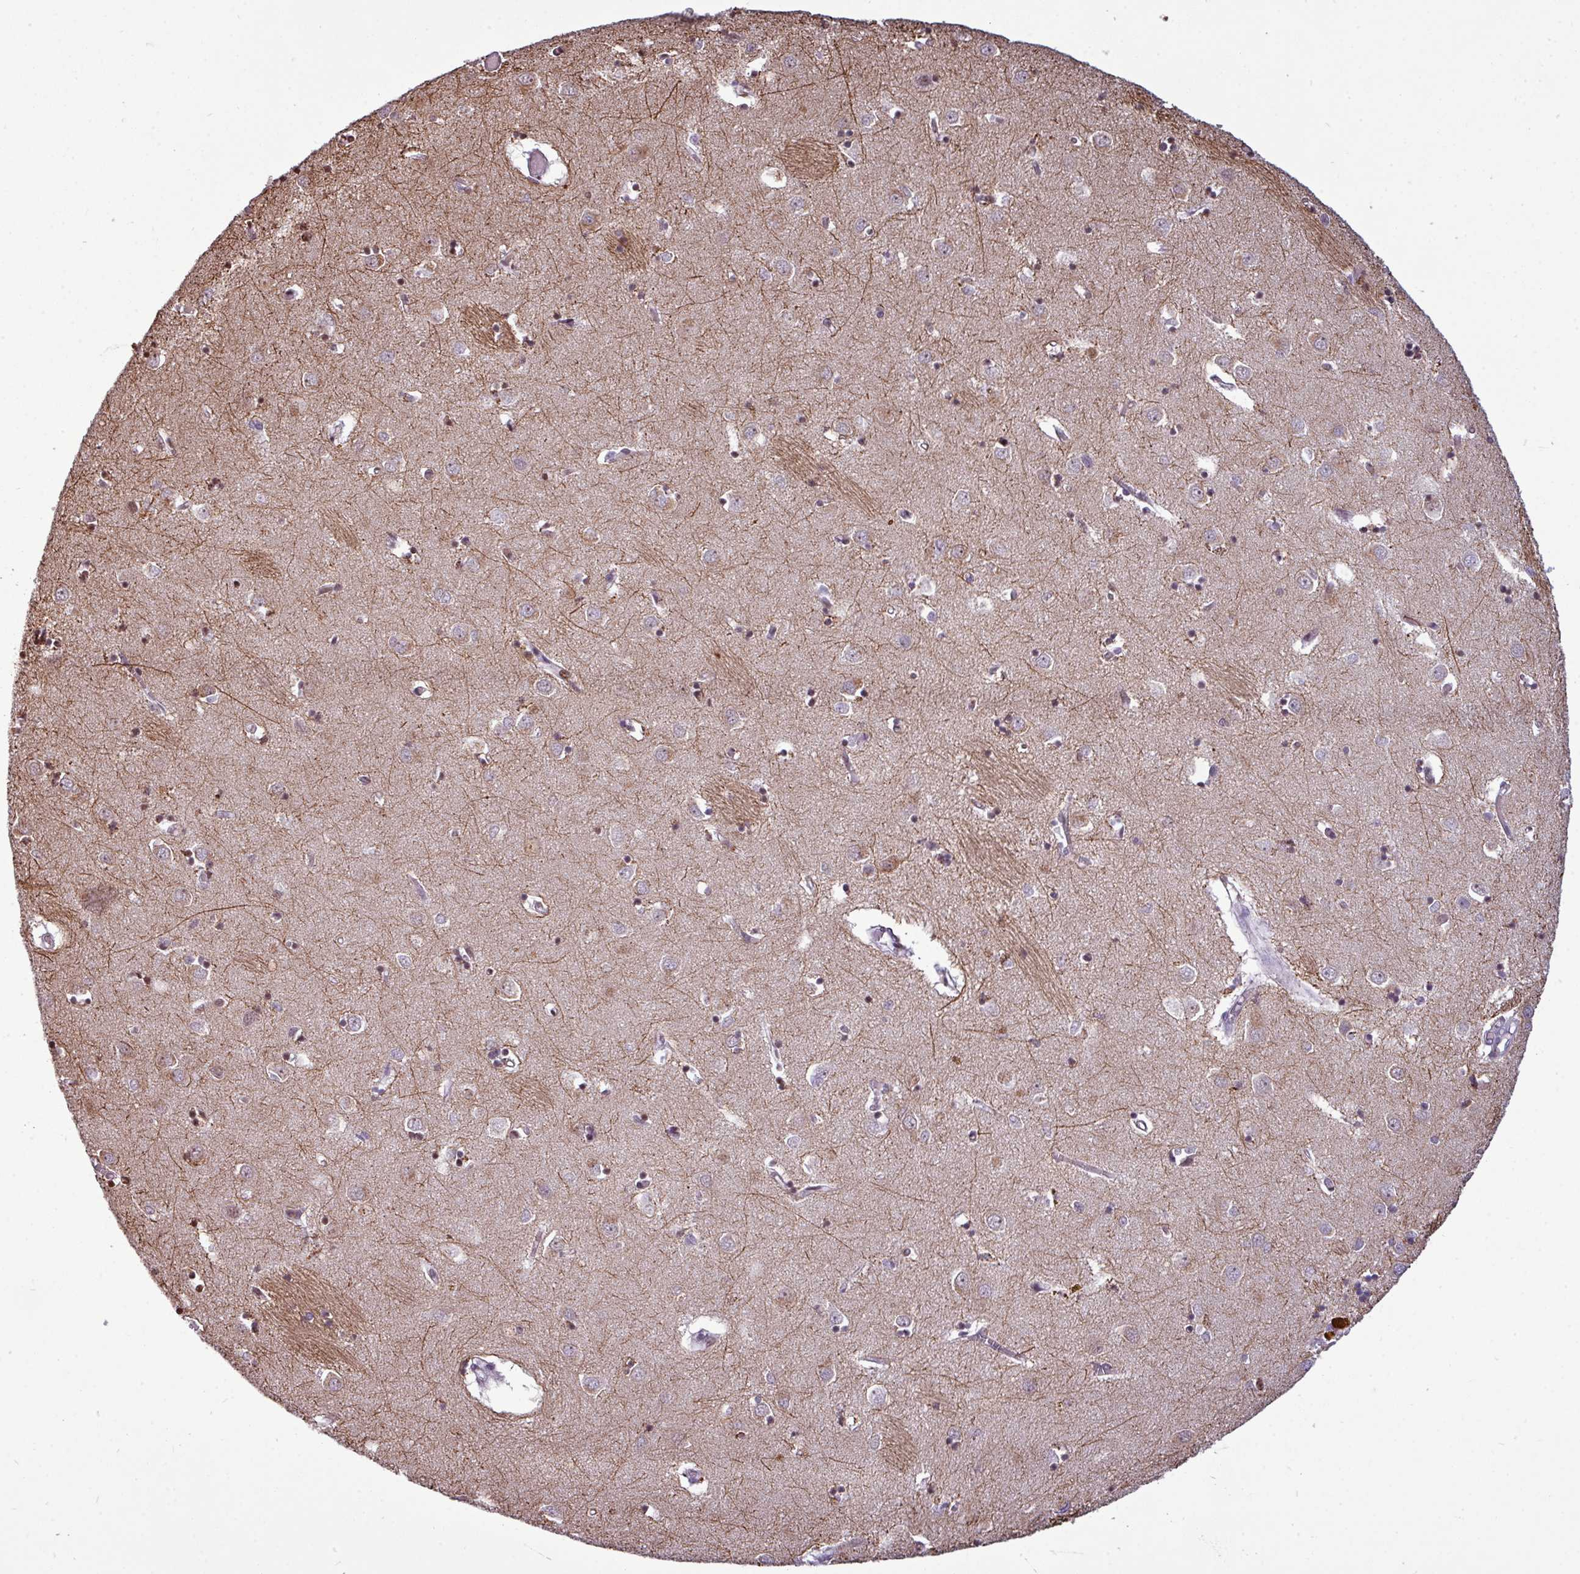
{"staining": {"intensity": "moderate", "quantity": "<25%", "location": "nuclear"}, "tissue": "caudate", "cell_type": "Glial cells", "image_type": "normal", "snomed": [{"axis": "morphology", "description": "Normal tissue, NOS"}, {"axis": "topography", "description": "Lateral ventricle wall"}], "caption": "Glial cells reveal low levels of moderate nuclear staining in about <25% of cells in normal human caudate.", "gene": "DNAAF9", "patient": {"sex": "male", "age": 70}}